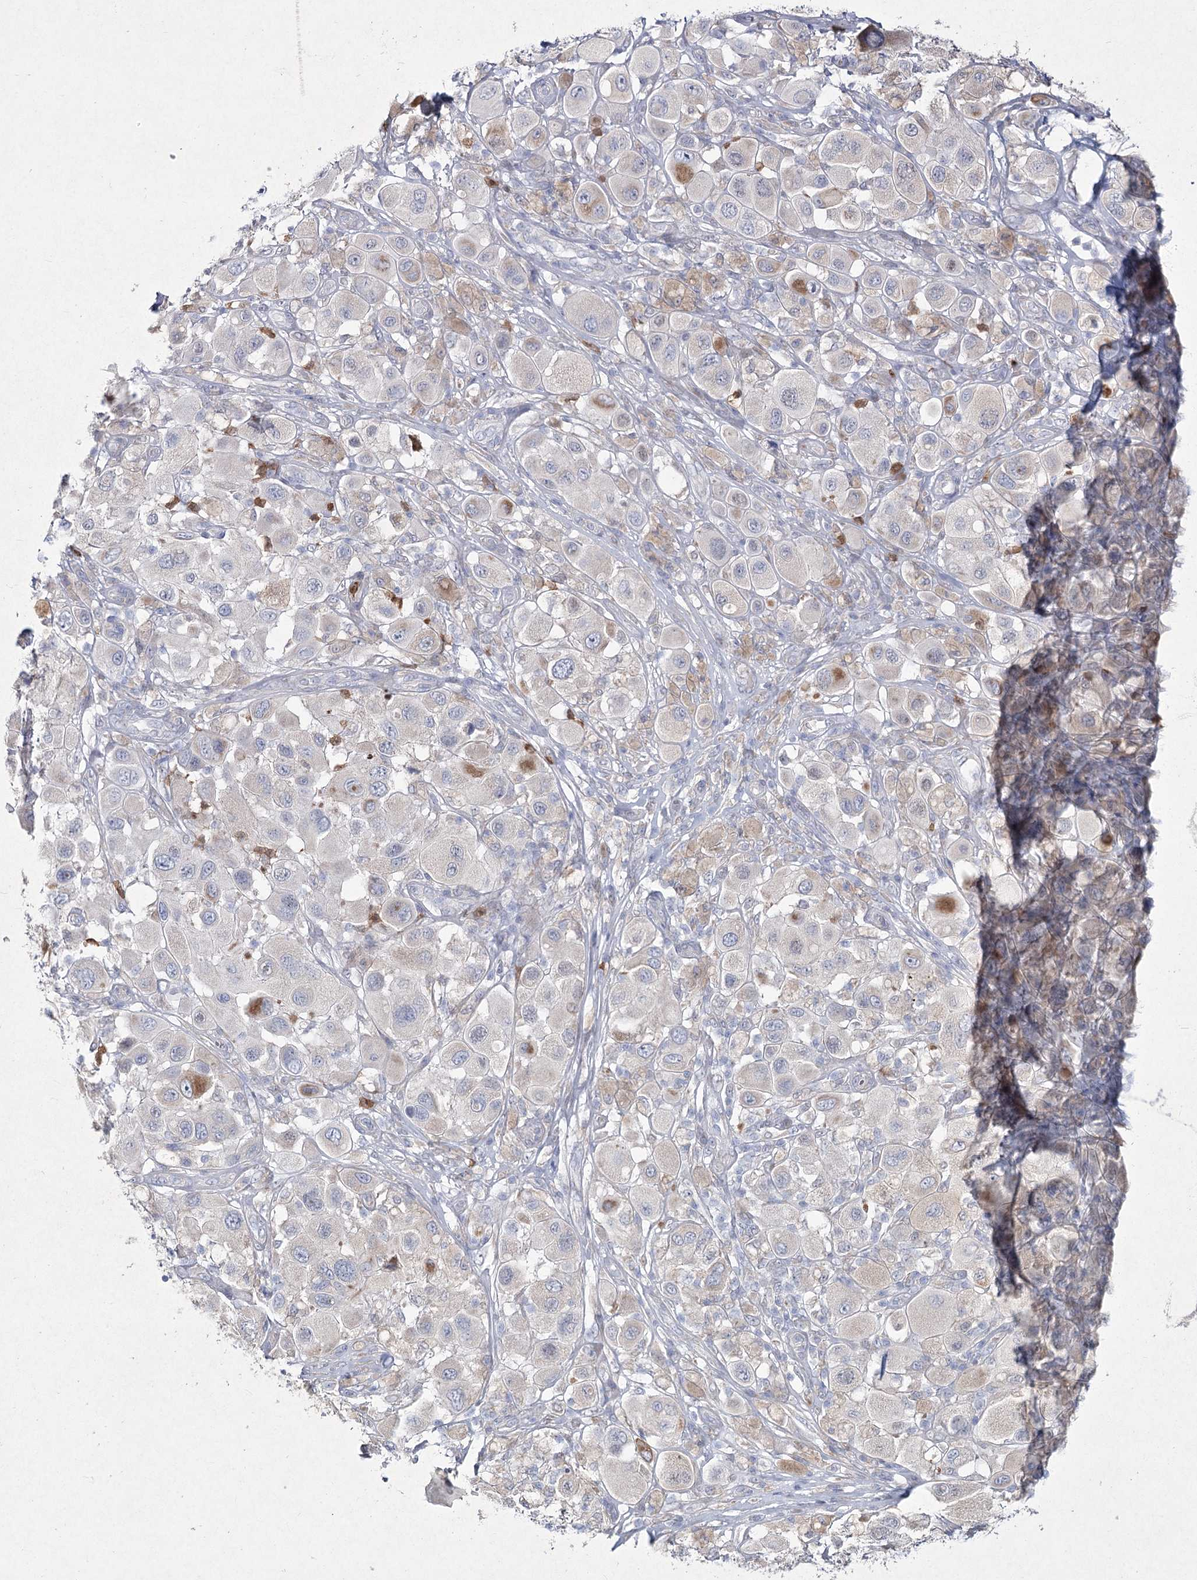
{"staining": {"intensity": "moderate", "quantity": "<25%", "location": "cytoplasmic/membranous"}, "tissue": "melanoma", "cell_type": "Tumor cells", "image_type": "cancer", "snomed": [{"axis": "morphology", "description": "Malignant melanoma, Metastatic site"}, {"axis": "topography", "description": "Skin"}], "caption": "This is an image of immunohistochemistry (IHC) staining of malignant melanoma (metastatic site), which shows moderate positivity in the cytoplasmic/membranous of tumor cells.", "gene": "NIPAL4", "patient": {"sex": "male", "age": 41}}